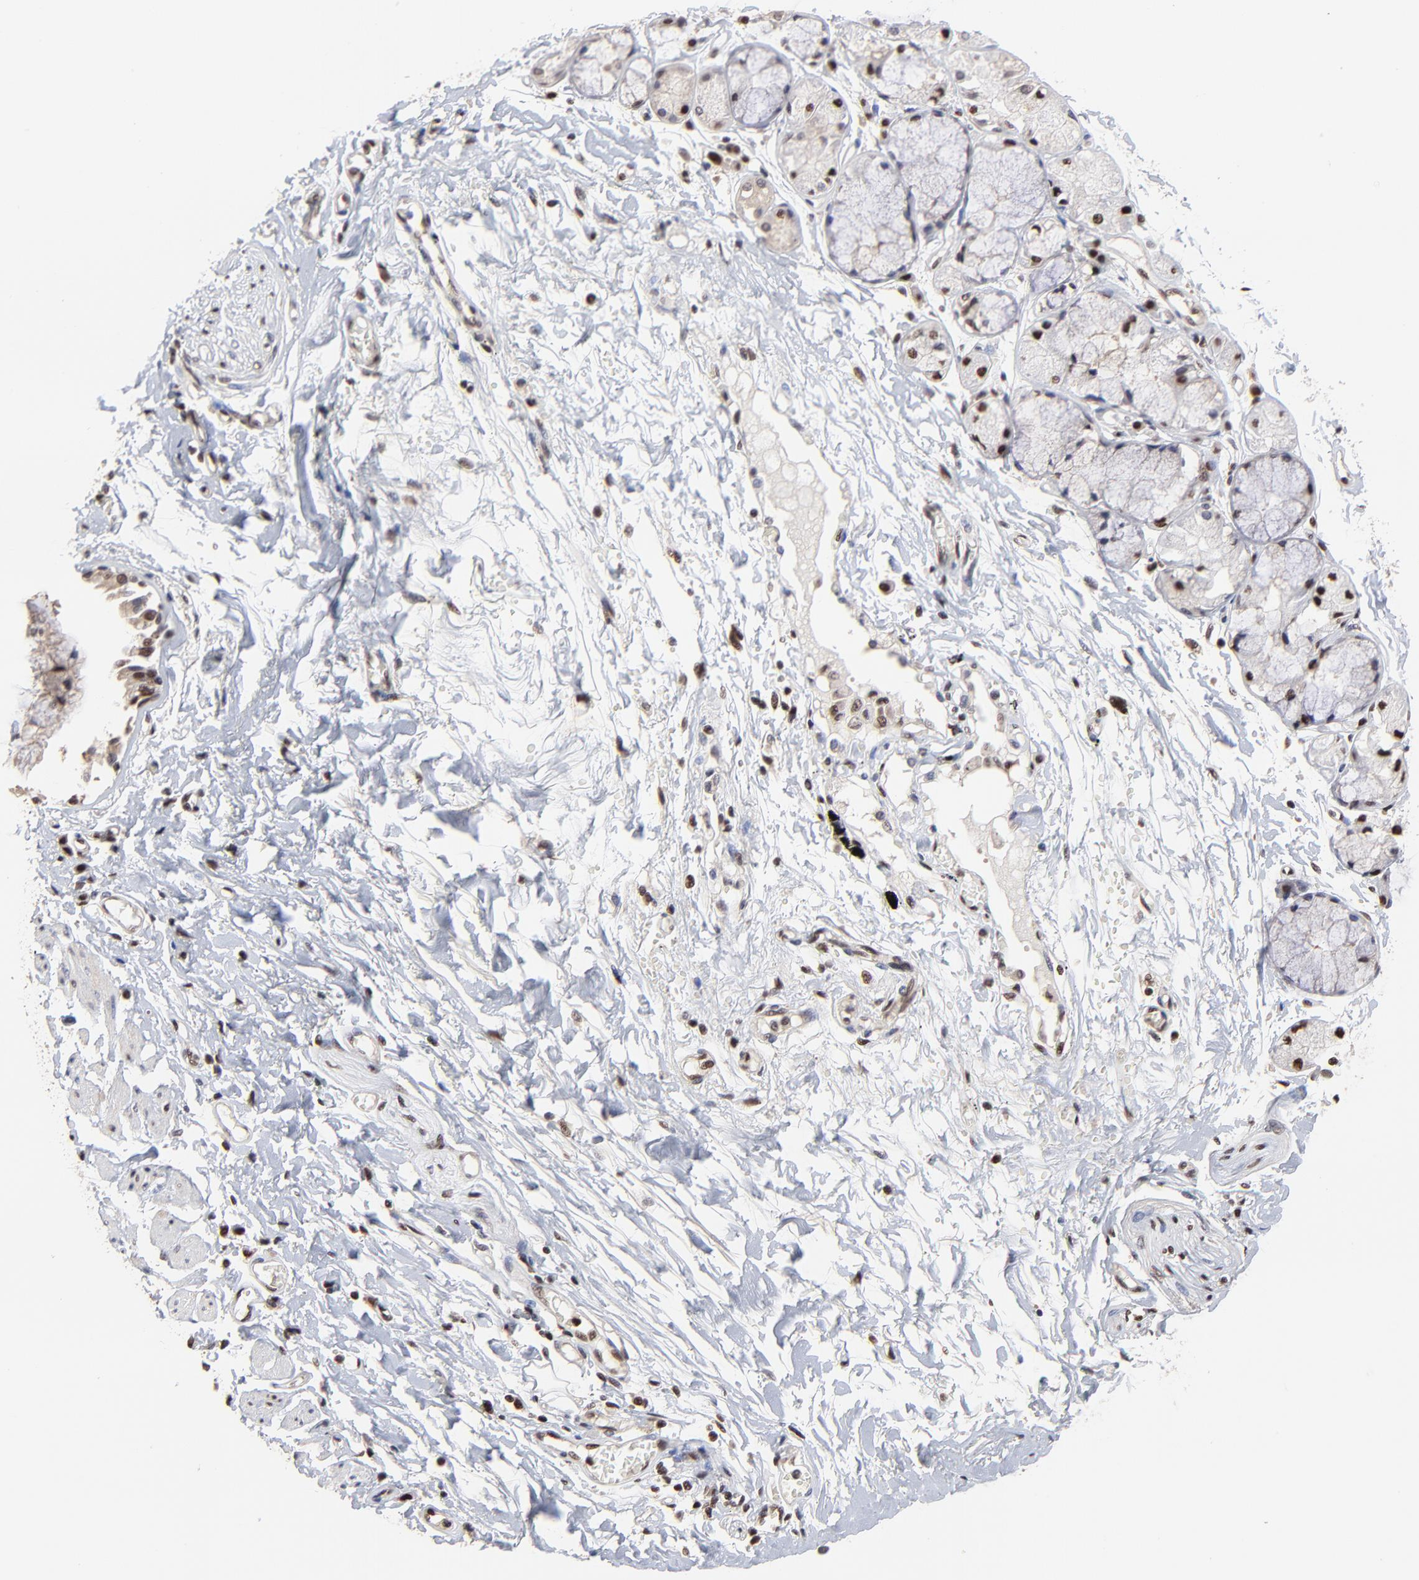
{"staining": {"intensity": "moderate", "quantity": ">75%", "location": "cytoplasmic/membranous,nuclear"}, "tissue": "bronchus", "cell_type": "Respiratory epithelial cells", "image_type": "normal", "snomed": [{"axis": "morphology", "description": "Normal tissue, NOS"}, {"axis": "topography", "description": "Bronchus"}, {"axis": "topography", "description": "Lung"}], "caption": "Immunohistochemical staining of benign human bronchus reveals moderate cytoplasmic/membranous,nuclear protein positivity in about >75% of respiratory epithelial cells.", "gene": "DSN1", "patient": {"sex": "female", "age": 56}}